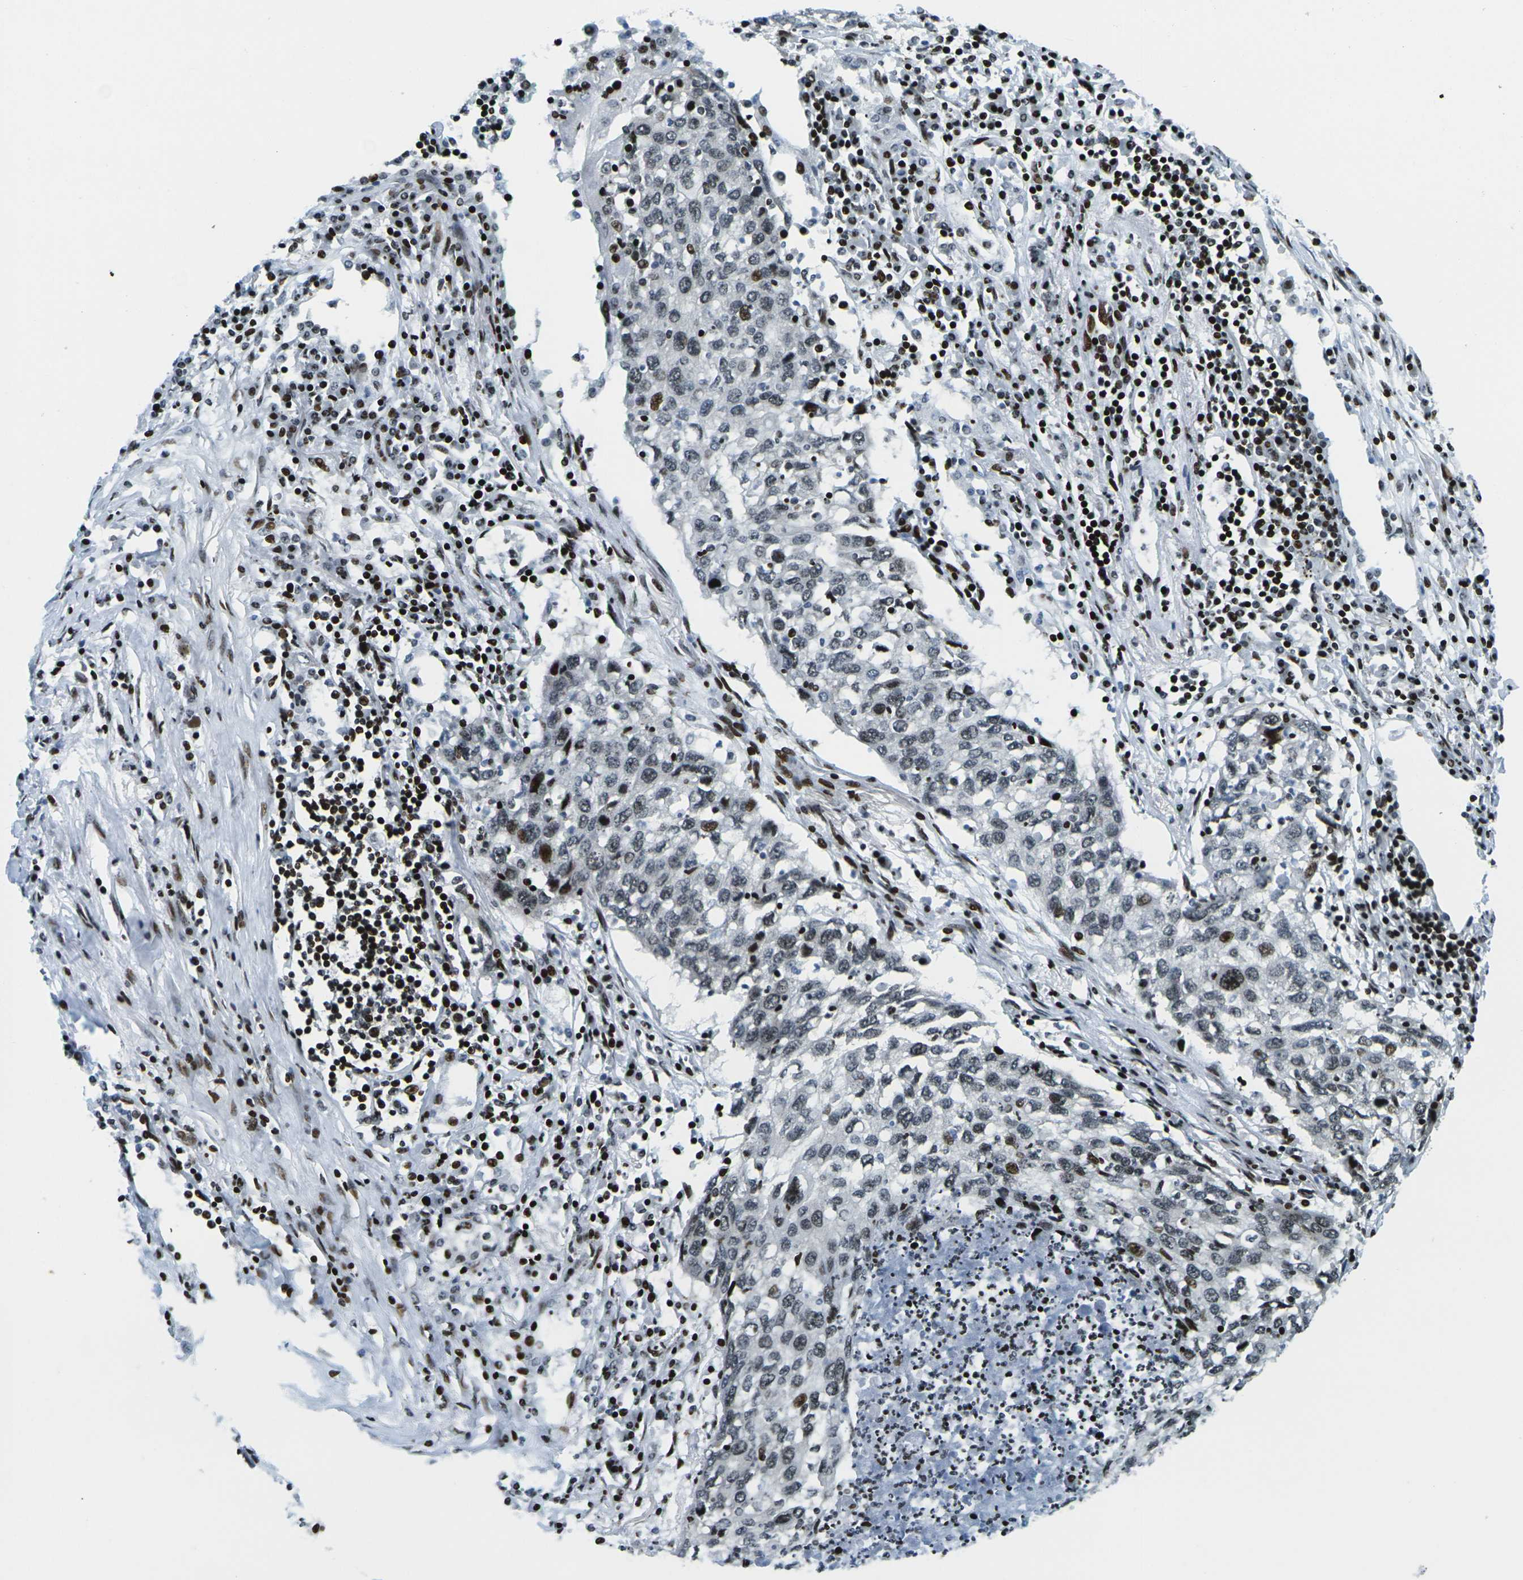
{"staining": {"intensity": "moderate", "quantity": "<25%", "location": "nuclear"}, "tissue": "lung cancer", "cell_type": "Tumor cells", "image_type": "cancer", "snomed": [{"axis": "morphology", "description": "Squamous cell carcinoma, NOS"}, {"axis": "topography", "description": "Lung"}], "caption": "Immunohistochemistry (DAB (3,3'-diaminobenzidine)) staining of lung cancer demonstrates moderate nuclear protein staining in approximately <25% of tumor cells.", "gene": "H3-3A", "patient": {"sex": "female", "age": 63}}